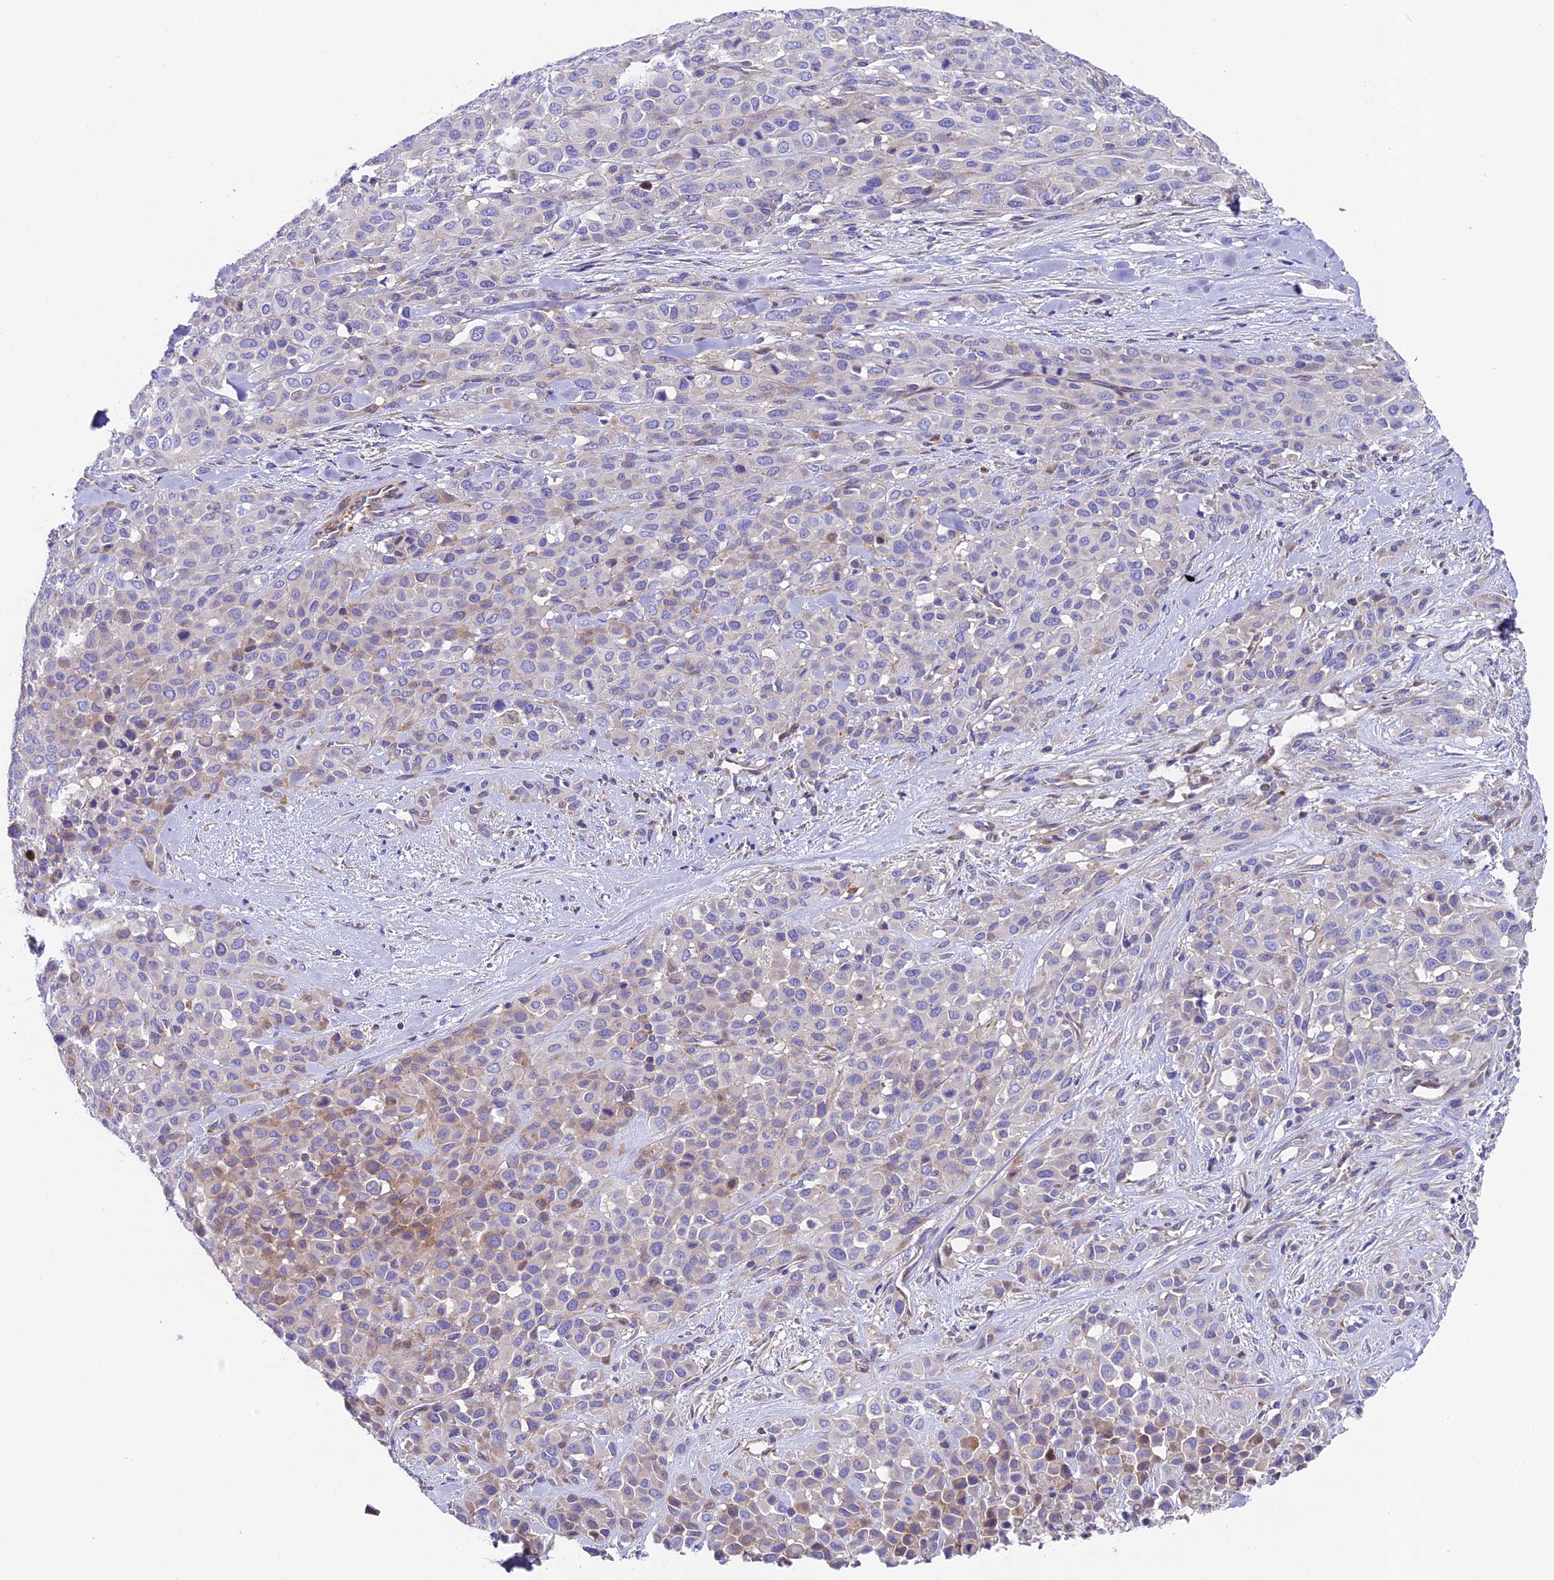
{"staining": {"intensity": "weak", "quantity": "<25%", "location": "cytoplasmic/membranous"}, "tissue": "melanoma", "cell_type": "Tumor cells", "image_type": "cancer", "snomed": [{"axis": "morphology", "description": "Malignant melanoma, Metastatic site"}, {"axis": "topography", "description": "Skin"}], "caption": "This is an immunohistochemistry image of malignant melanoma (metastatic site). There is no positivity in tumor cells.", "gene": "PIGU", "patient": {"sex": "female", "age": 81}}